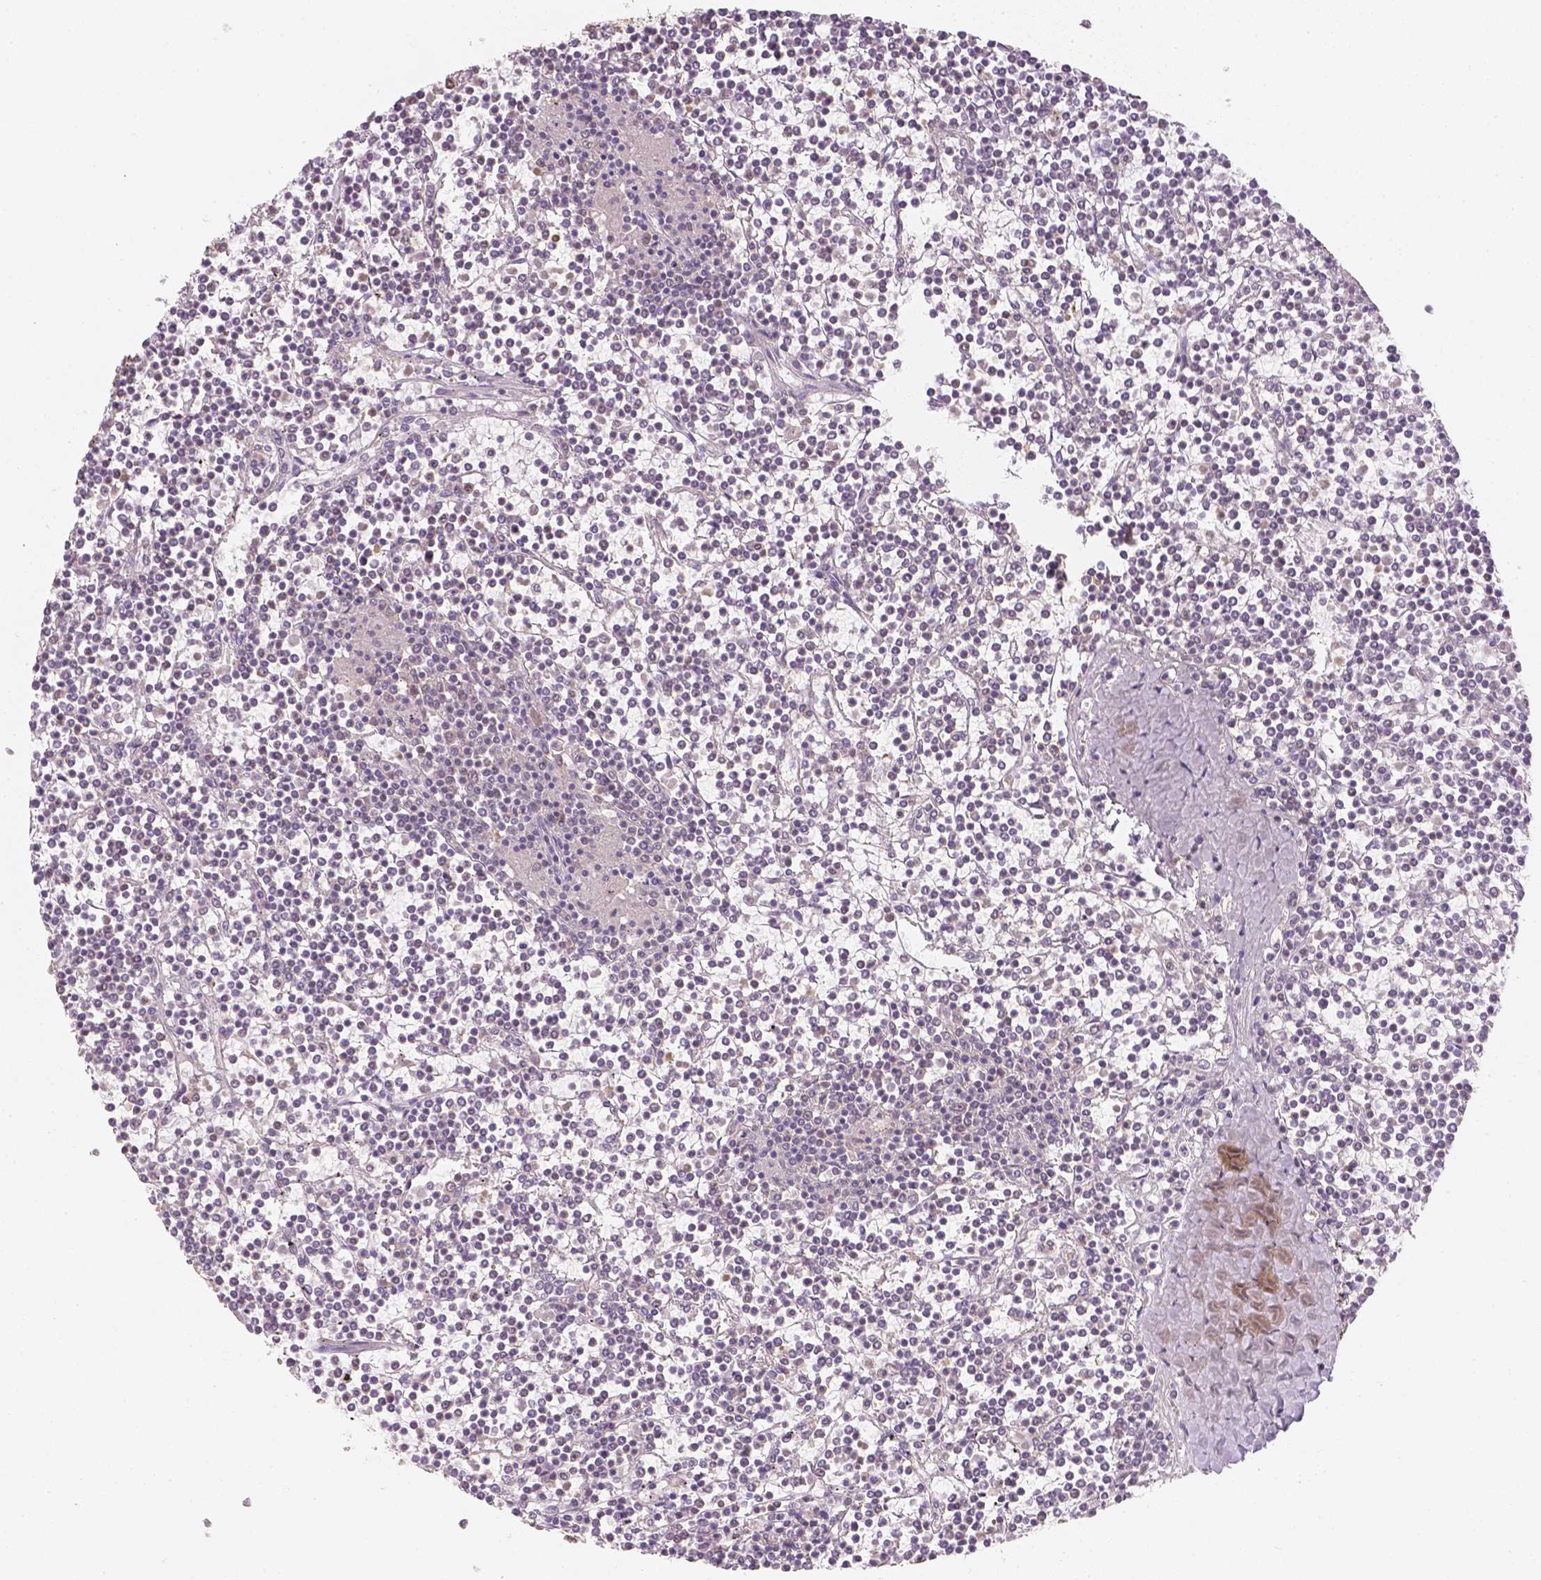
{"staining": {"intensity": "negative", "quantity": "none", "location": "none"}, "tissue": "lymphoma", "cell_type": "Tumor cells", "image_type": "cancer", "snomed": [{"axis": "morphology", "description": "Malignant lymphoma, non-Hodgkin's type, Low grade"}, {"axis": "topography", "description": "Spleen"}], "caption": "Histopathology image shows no protein staining in tumor cells of malignant lymphoma, non-Hodgkin's type (low-grade) tissue. (DAB immunohistochemistry visualized using brightfield microscopy, high magnification).", "gene": "NVL", "patient": {"sex": "female", "age": 19}}